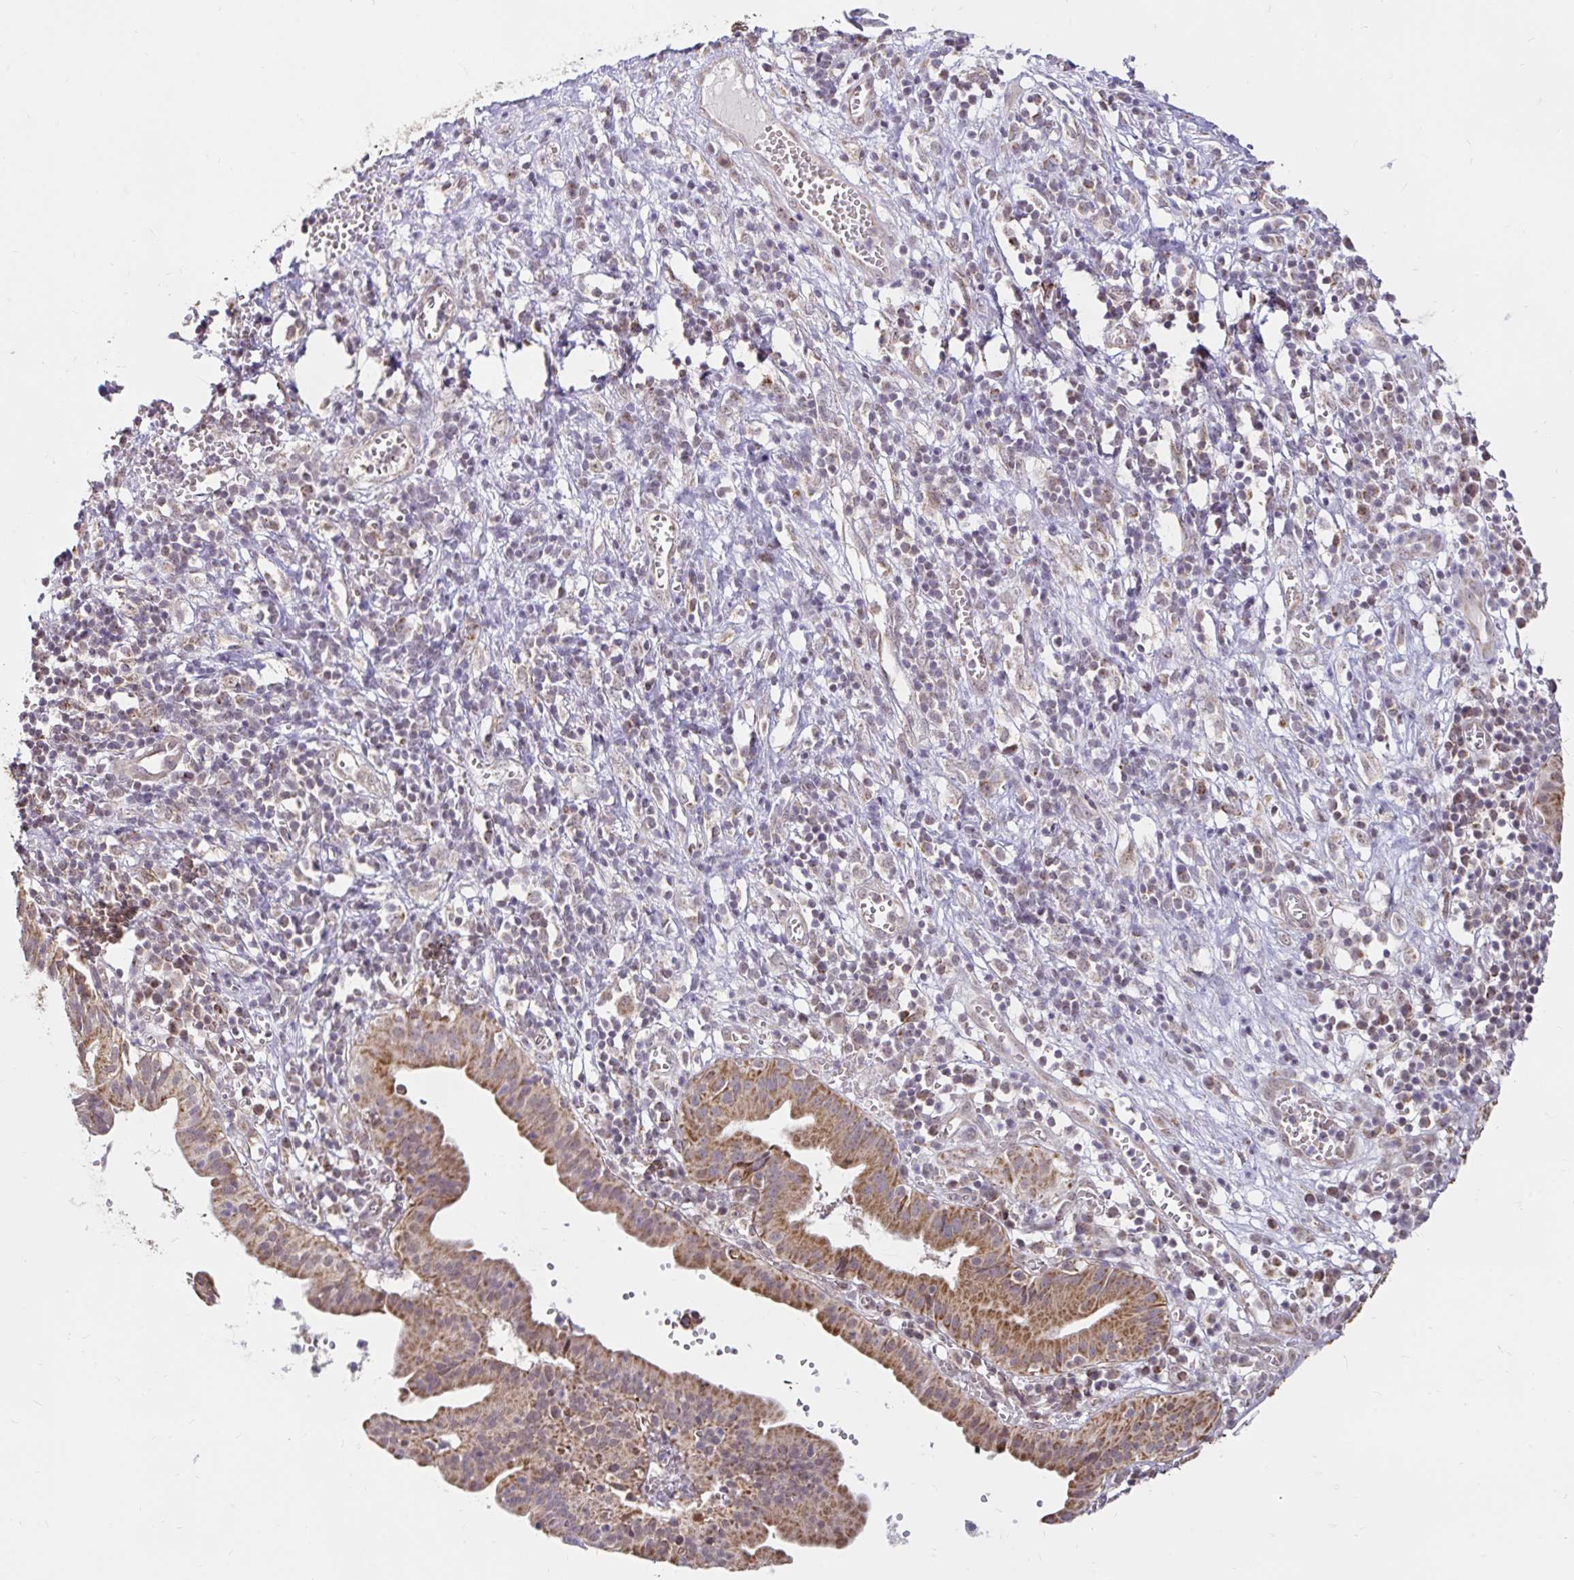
{"staining": {"intensity": "moderate", "quantity": ">75%", "location": "cytoplasmic/membranous"}, "tissue": "pancreatic cancer", "cell_type": "Tumor cells", "image_type": "cancer", "snomed": [{"axis": "morphology", "description": "Adenocarcinoma, NOS"}, {"axis": "topography", "description": "Pancreas"}], "caption": "This micrograph exhibits immunohistochemistry (IHC) staining of human pancreatic adenocarcinoma, with medium moderate cytoplasmic/membranous staining in about >75% of tumor cells.", "gene": "TIMM50", "patient": {"sex": "female", "age": 73}}